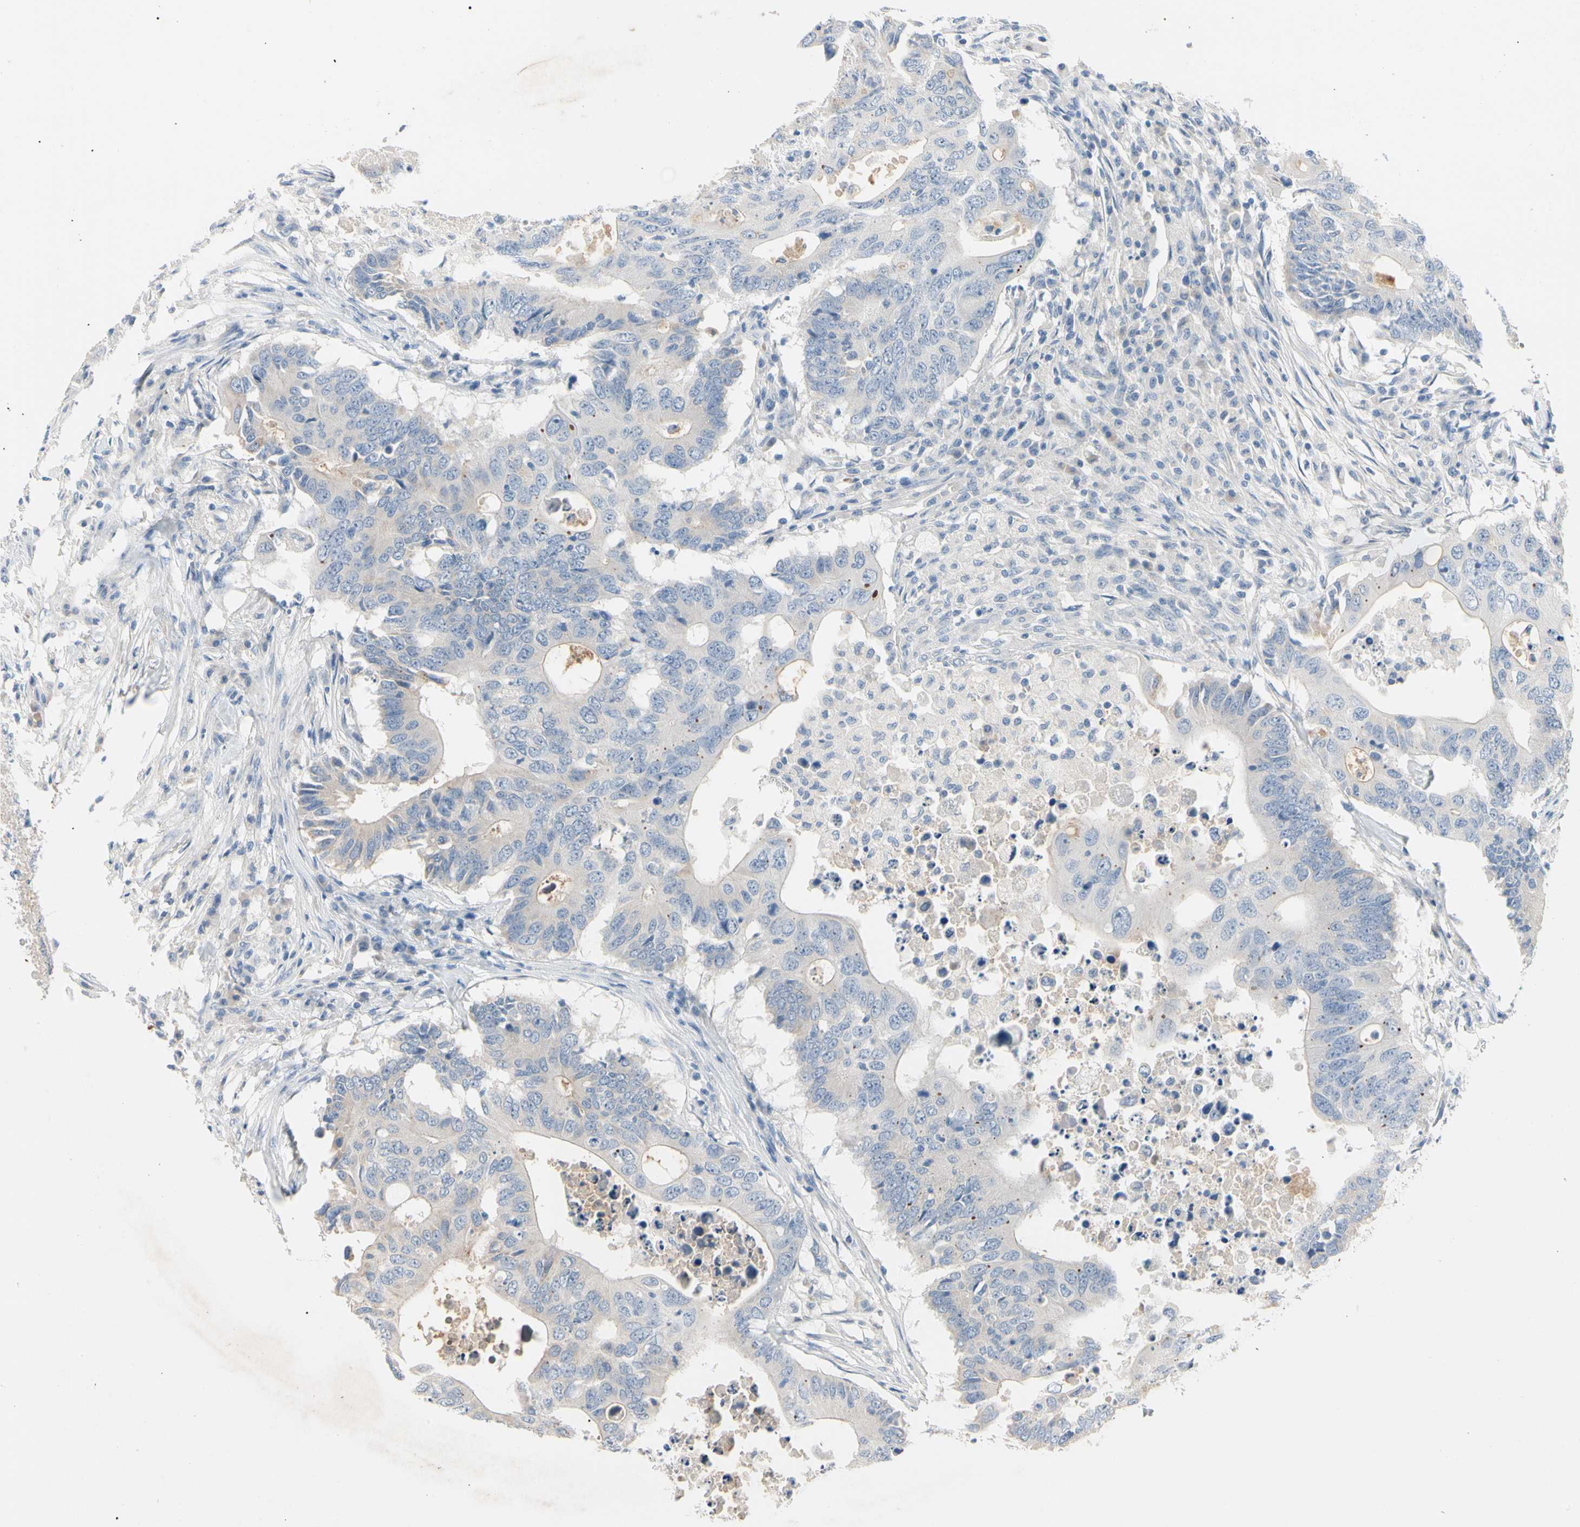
{"staining": {"intensity": "negative", "quantity": "none", "location": "none"}, "tissue": "colorectal cancer", "cell_type": "Tumor cells", "image_type": "cancer", "snomed": [{"axis": "morphology", "description": "Adenocarcinoma, NOS"}, {"axis": "topography", "description": "Colon"}], "caption": "The immunohistochemistry micrograph has no significant positivity in tumor cells of colorectal adenocarcinoma tissue.", "gene": "MARK1", "patient": {"sex": "male", "age": 71}}